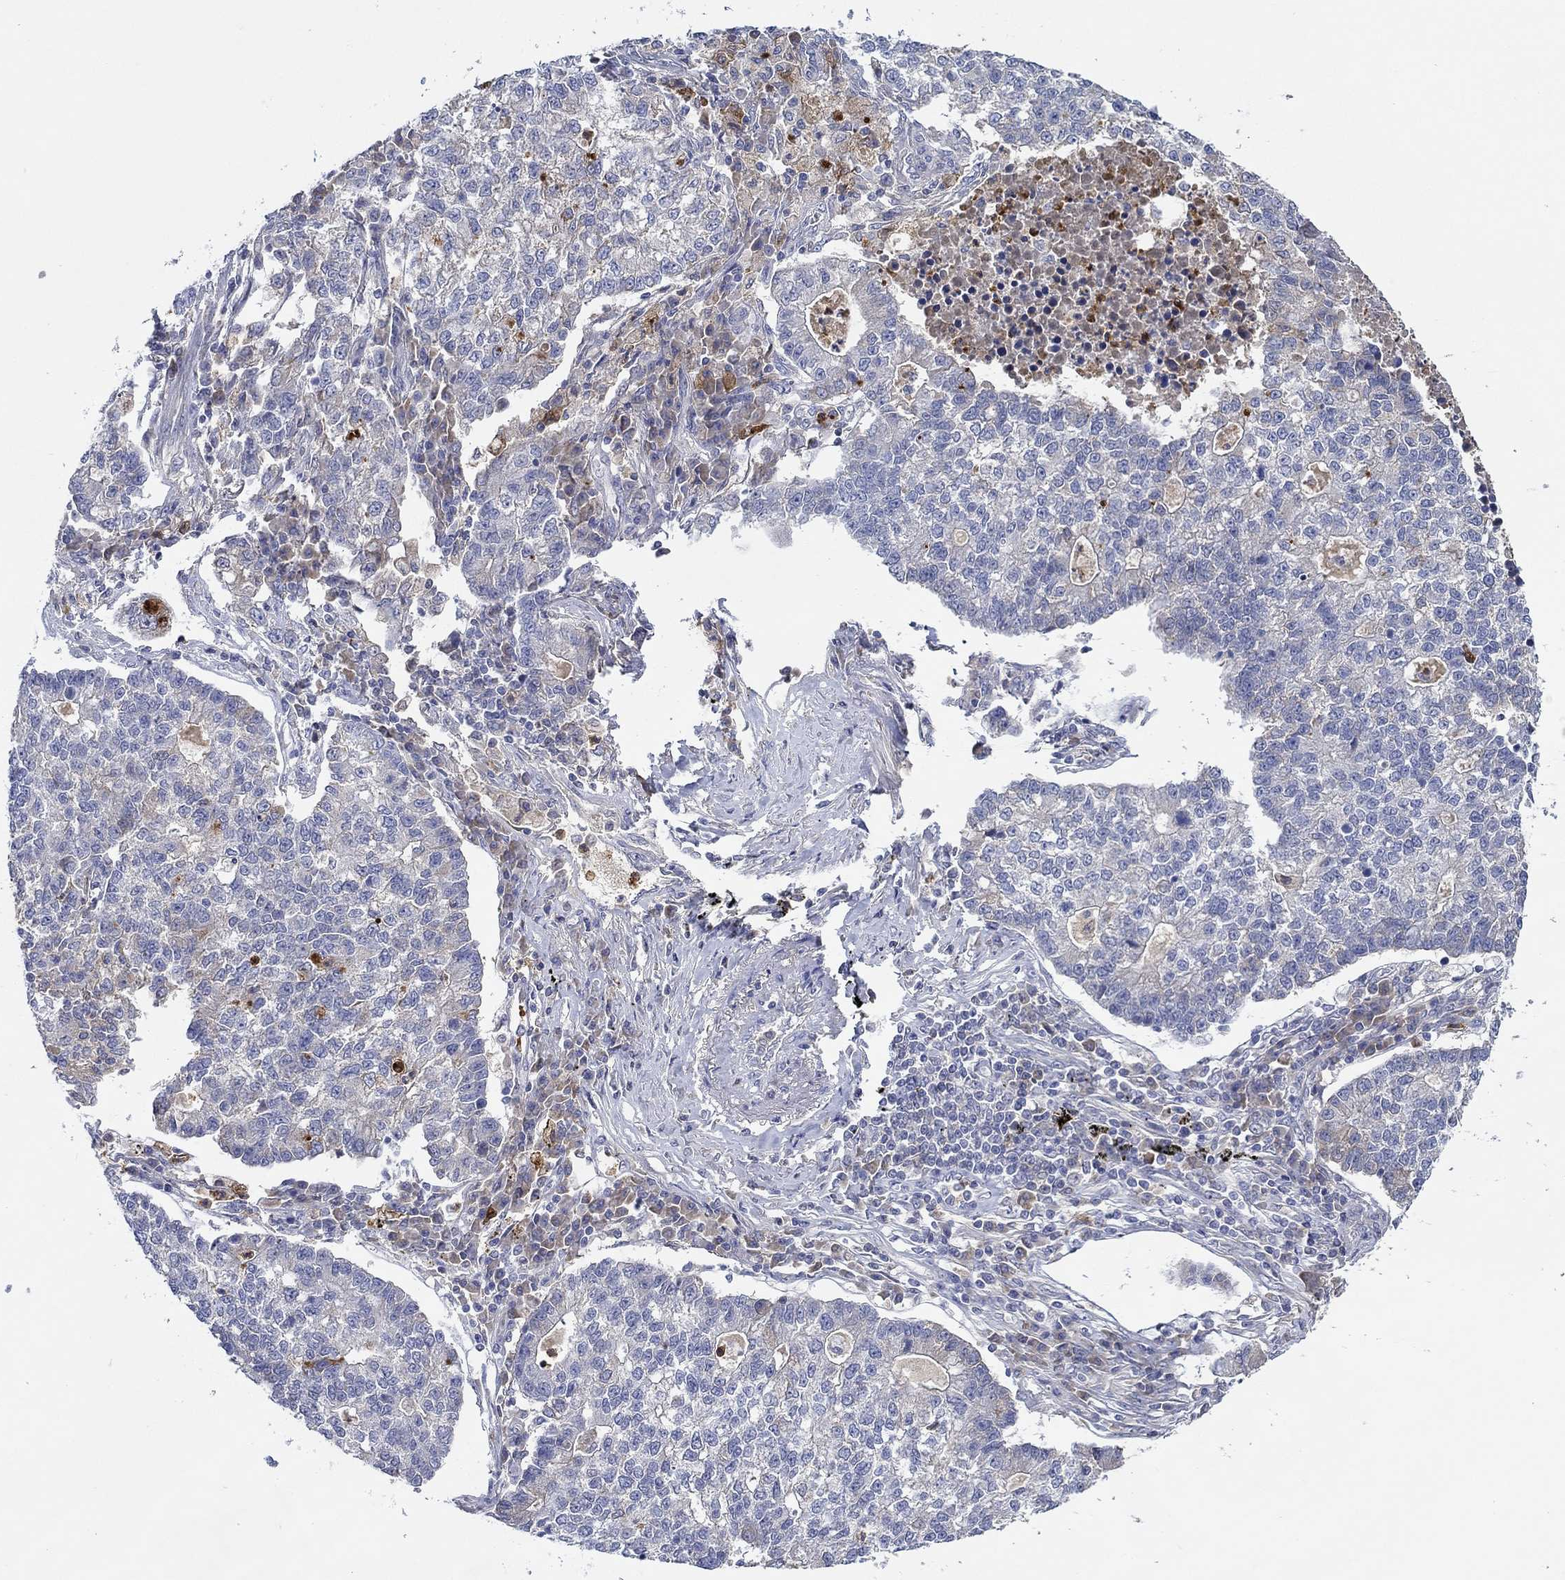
{"staining": {"intensity": "negative", "quantity": "none", "location": "none"}, "tissue": "lung cancer", "cell_type": "Tumor cells", "image_type": "cancer", "snomed": [{"axis": "morphology", "description": "Adenocarcinoma, NOS"}, {"axis": "topography", "description": "Lung"}], "caption": "Tumor cells are negative for brown protein staining in lung cancer.", "gene": "CHIT1", "patient": {"sex": "male", "age": 57}}